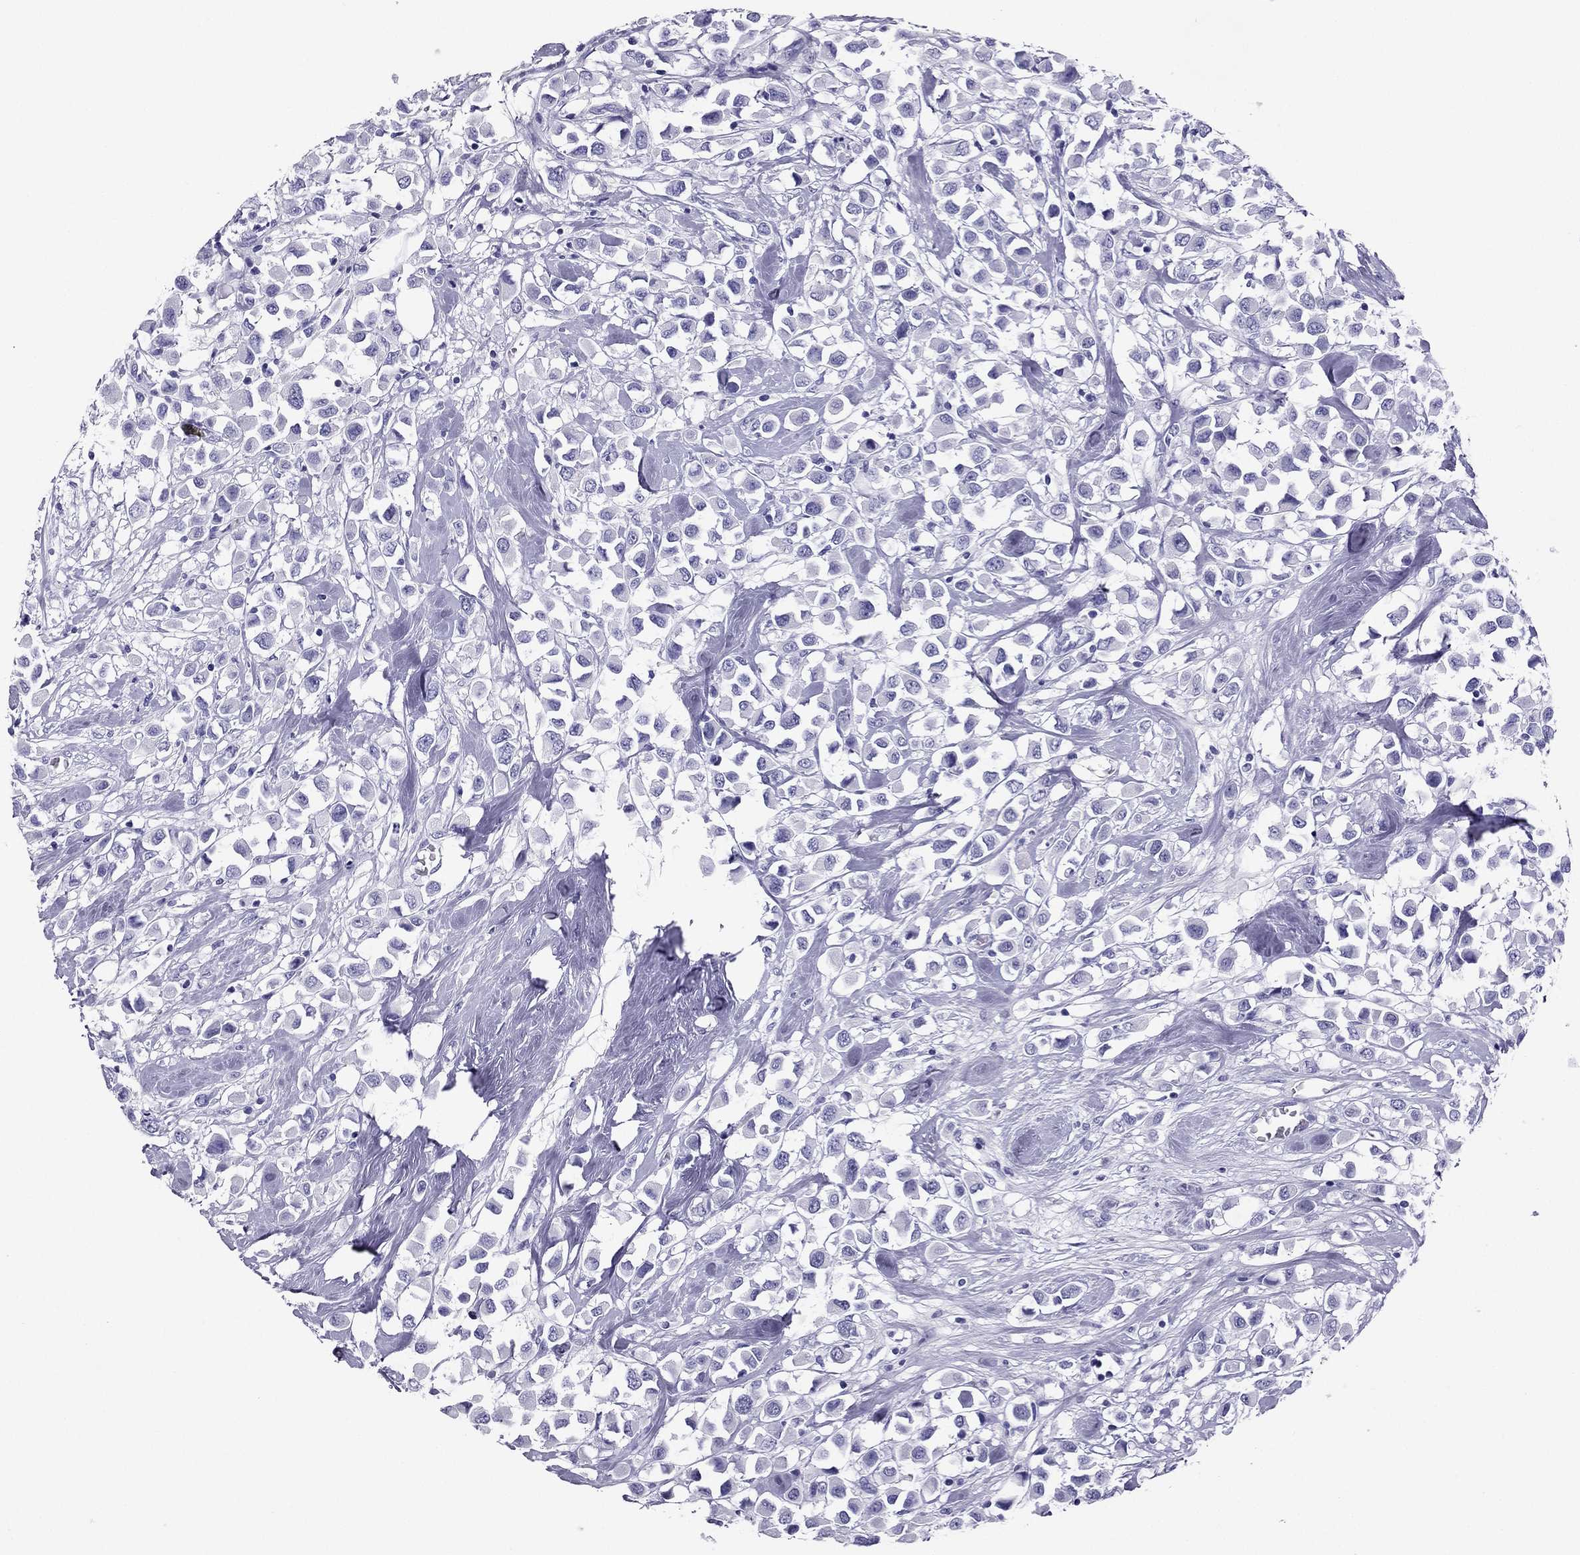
{"staining": {"intensity": "negative", "quantity": "none", "location": "none"}, "tissue": "breast cancer", "cell_type": "Tumor cells", "image_type": "cancer", "snomed": [{"axis": "morphology", "description": "Duct carcinoma"}, {"axis": "topography", "description": "Breast"}], "caption": "Tumor cells show no significant positivity in invasive ductal carcinoma (breast).", "gene": "PDE6A", "patient": {"sex": "female", "age": 61}}